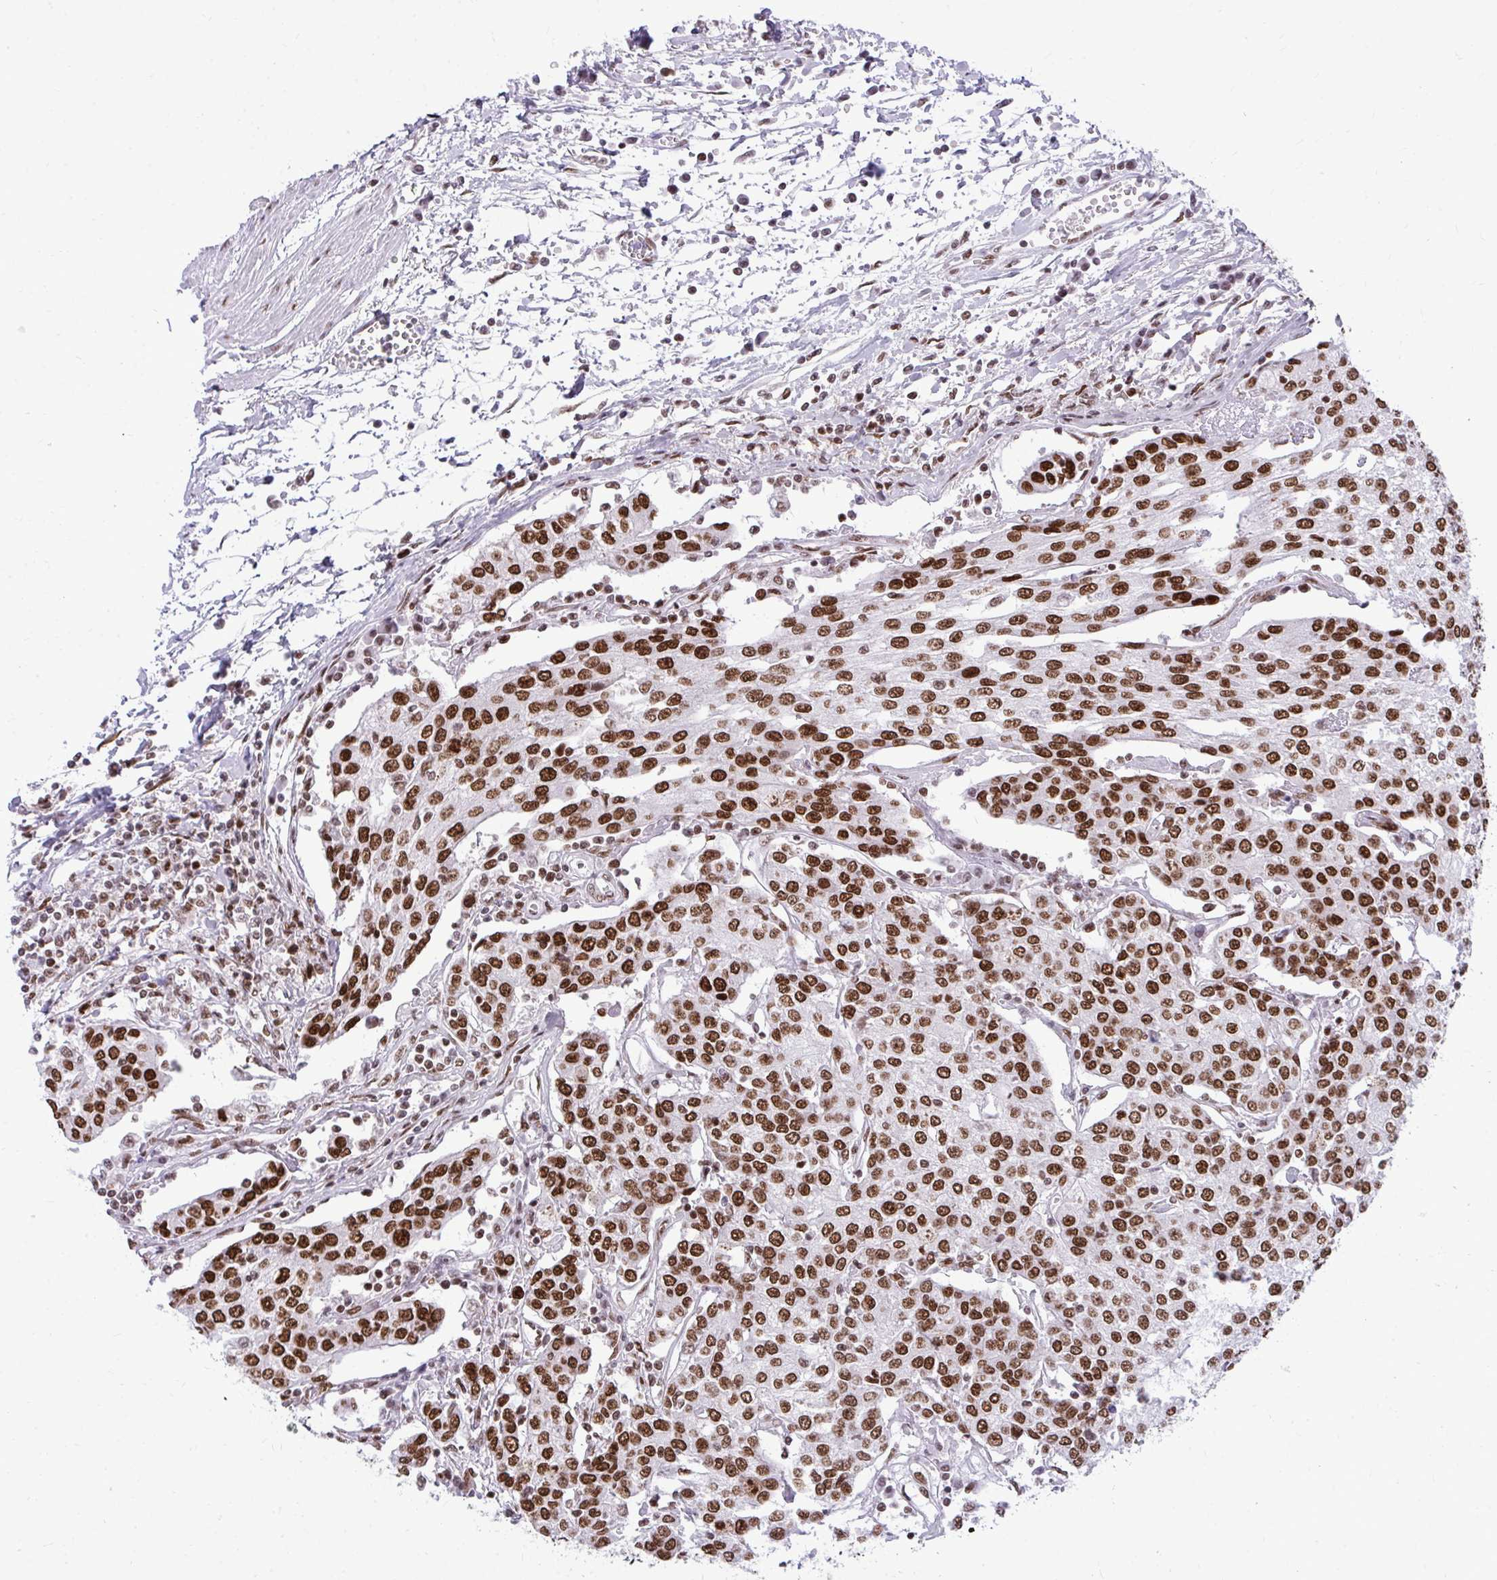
{"staining": {"intensity": "strong", "quantity": ">75%", "location": "nuclear"}, "tissue": "urothelial cancer", "cell_type": "Tumor cells", "image_type": "cancer", "snomed": [{"axis": "morphology", "description": "Urothelial carcinoma, High grade"}, {"axis": "topography", "description": "Urinary bladder"}], "caption": "Urothelial cancer stained with DAB (3,3'-diaminobenzidine) immunohistochemistry displays high levels of strong nuclear staining in approximately >75% of tumor cells.", "gene": "CDYL", "patient": {"sex": "female", "age": 85}}